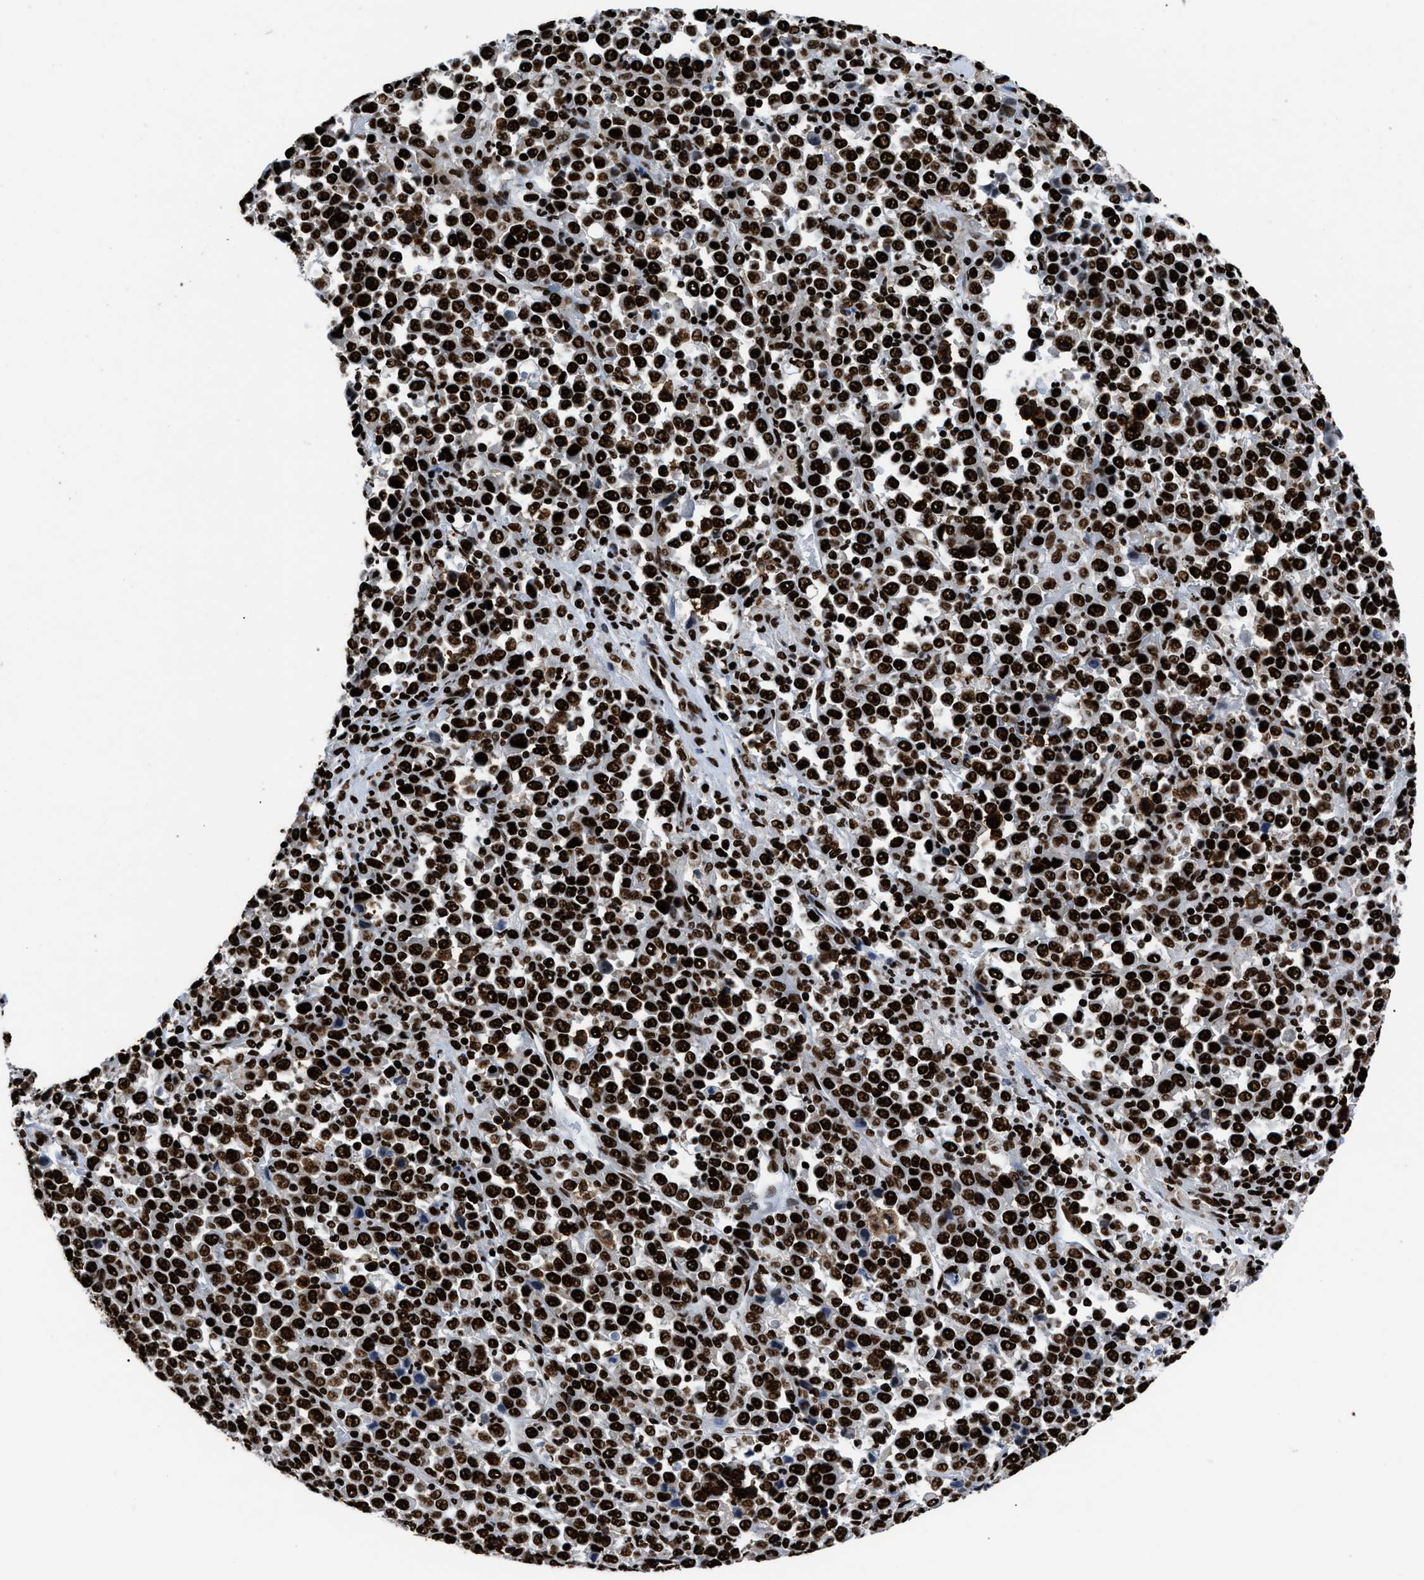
{"staining": {"intensity": "strong", "quantity": ">75%", "location": "nuclear"}, "tissue": "stomach cancer", "cell_type": "Tumor cells", "image_type": "cancer", "snomed": [{"axis": "morphology", "description": "Normal tissue, NOS"}, {"axis": "morphology", "description": "Adenocarcinoma, NOS"}, {"axis": "topography", "description": "Stomach, upper"}, {"axis": "topography", "description": "Stomach"}], "caption": "Immunohistochemistry of adenocarcinoma (stomach) exhibits high levels of strong nuclear staining in about >75% of tumor cells.", "gene": "HNRNPM", "patient": {"sex": "male", "age": 59}}